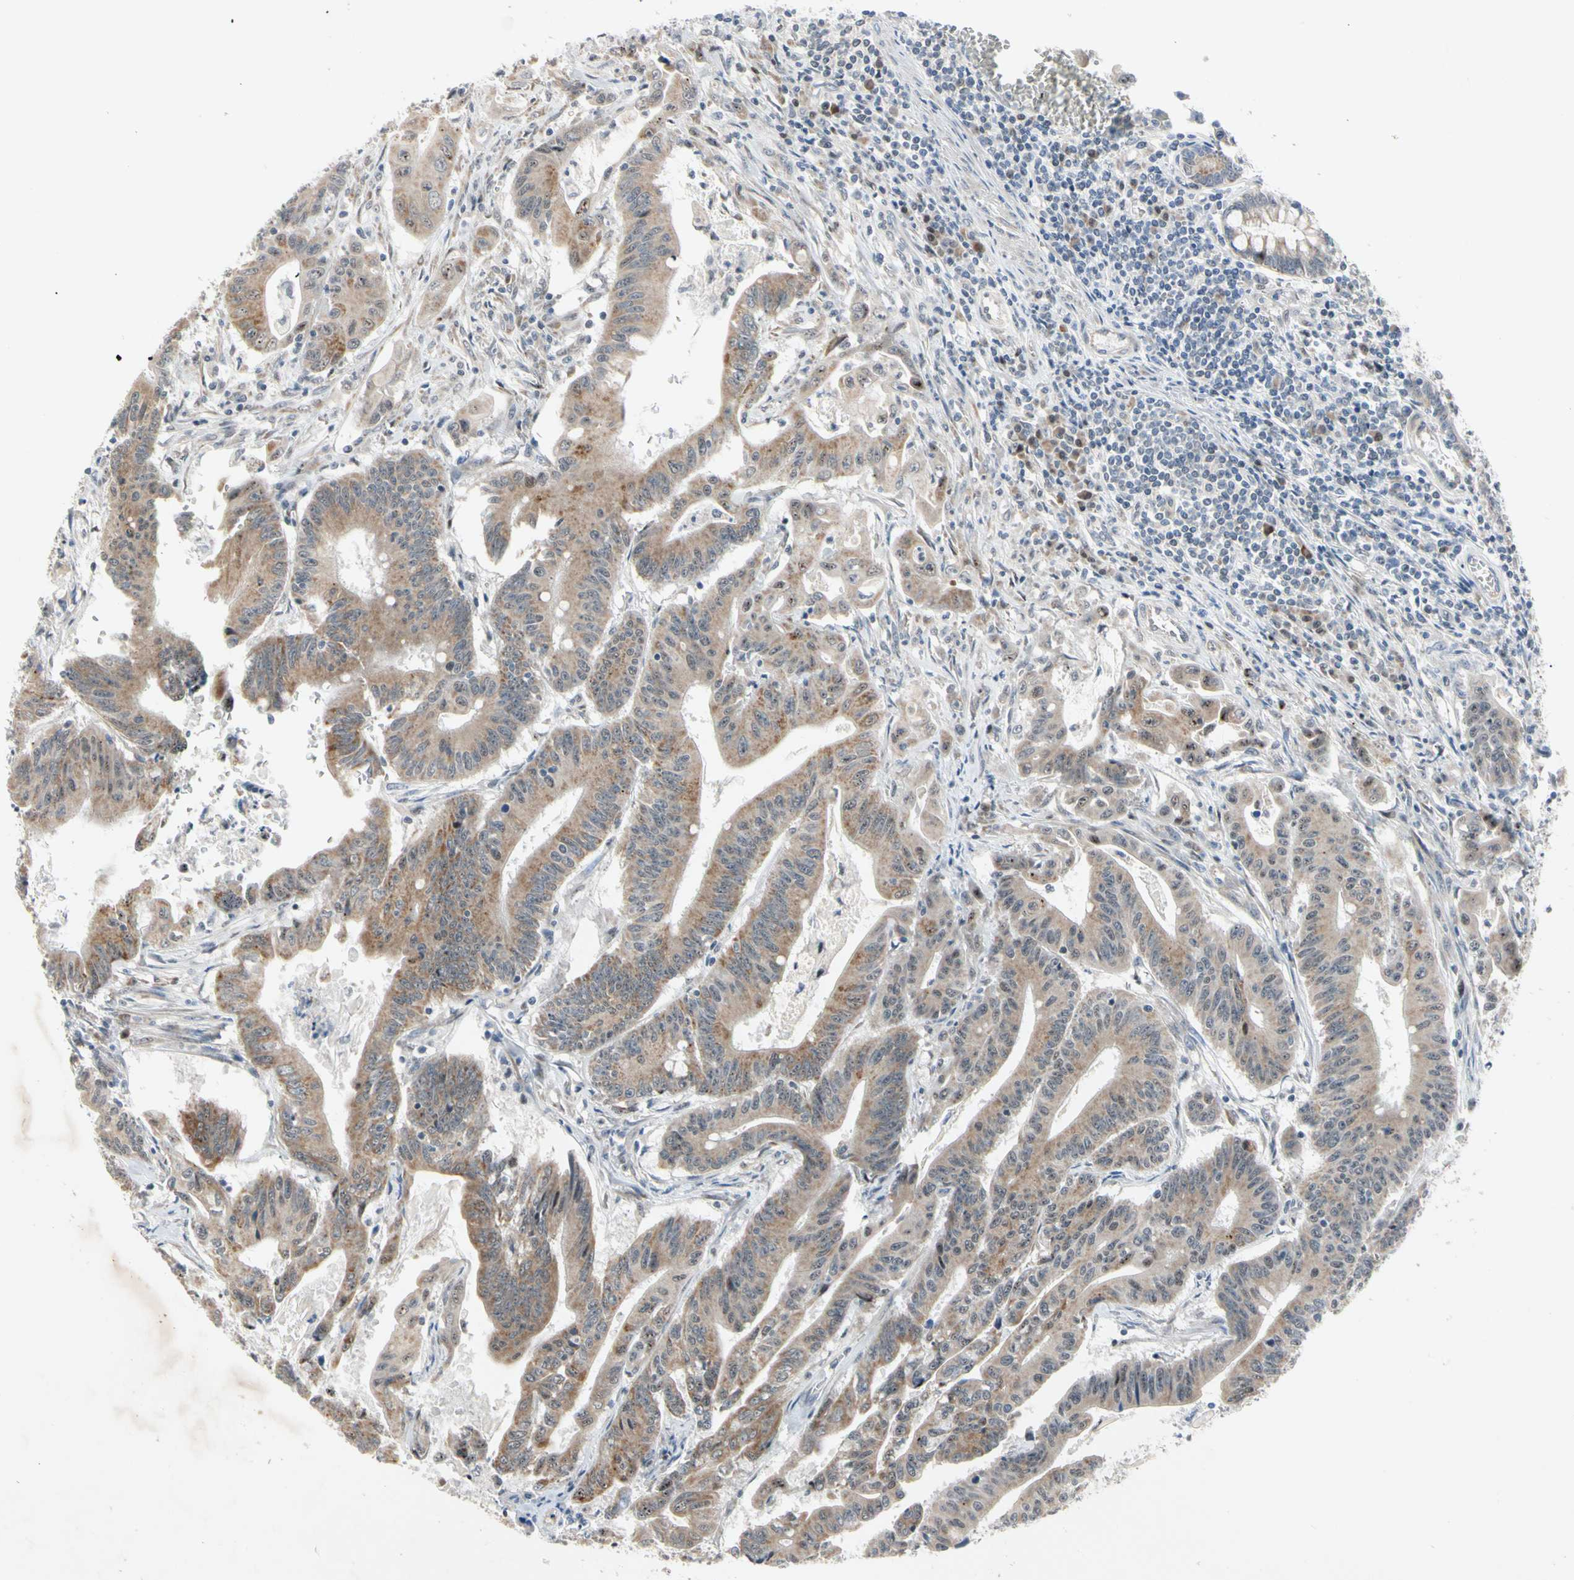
{"staining": {"intensity": "moderate", "quantity": ">75%", "location": "cytoplasmic/membranous"}, "tissue": "colorectal cancer", "cell_type": "Tumor cells", "image_type": "cancer", "snomed": [{"axis": "morphology", "description": "Adenocarcinoma, NOS"}, {"axis": "topography", "description": "Colon"}], "caption": "A histopathology image of adenocarcinoma (colorectal) stained for a protein displays moderate cytoplasmic/membranous brown staining in tumor cells.", "gene": "MARK1", "patient": {"sex": "male", "age": 45}}